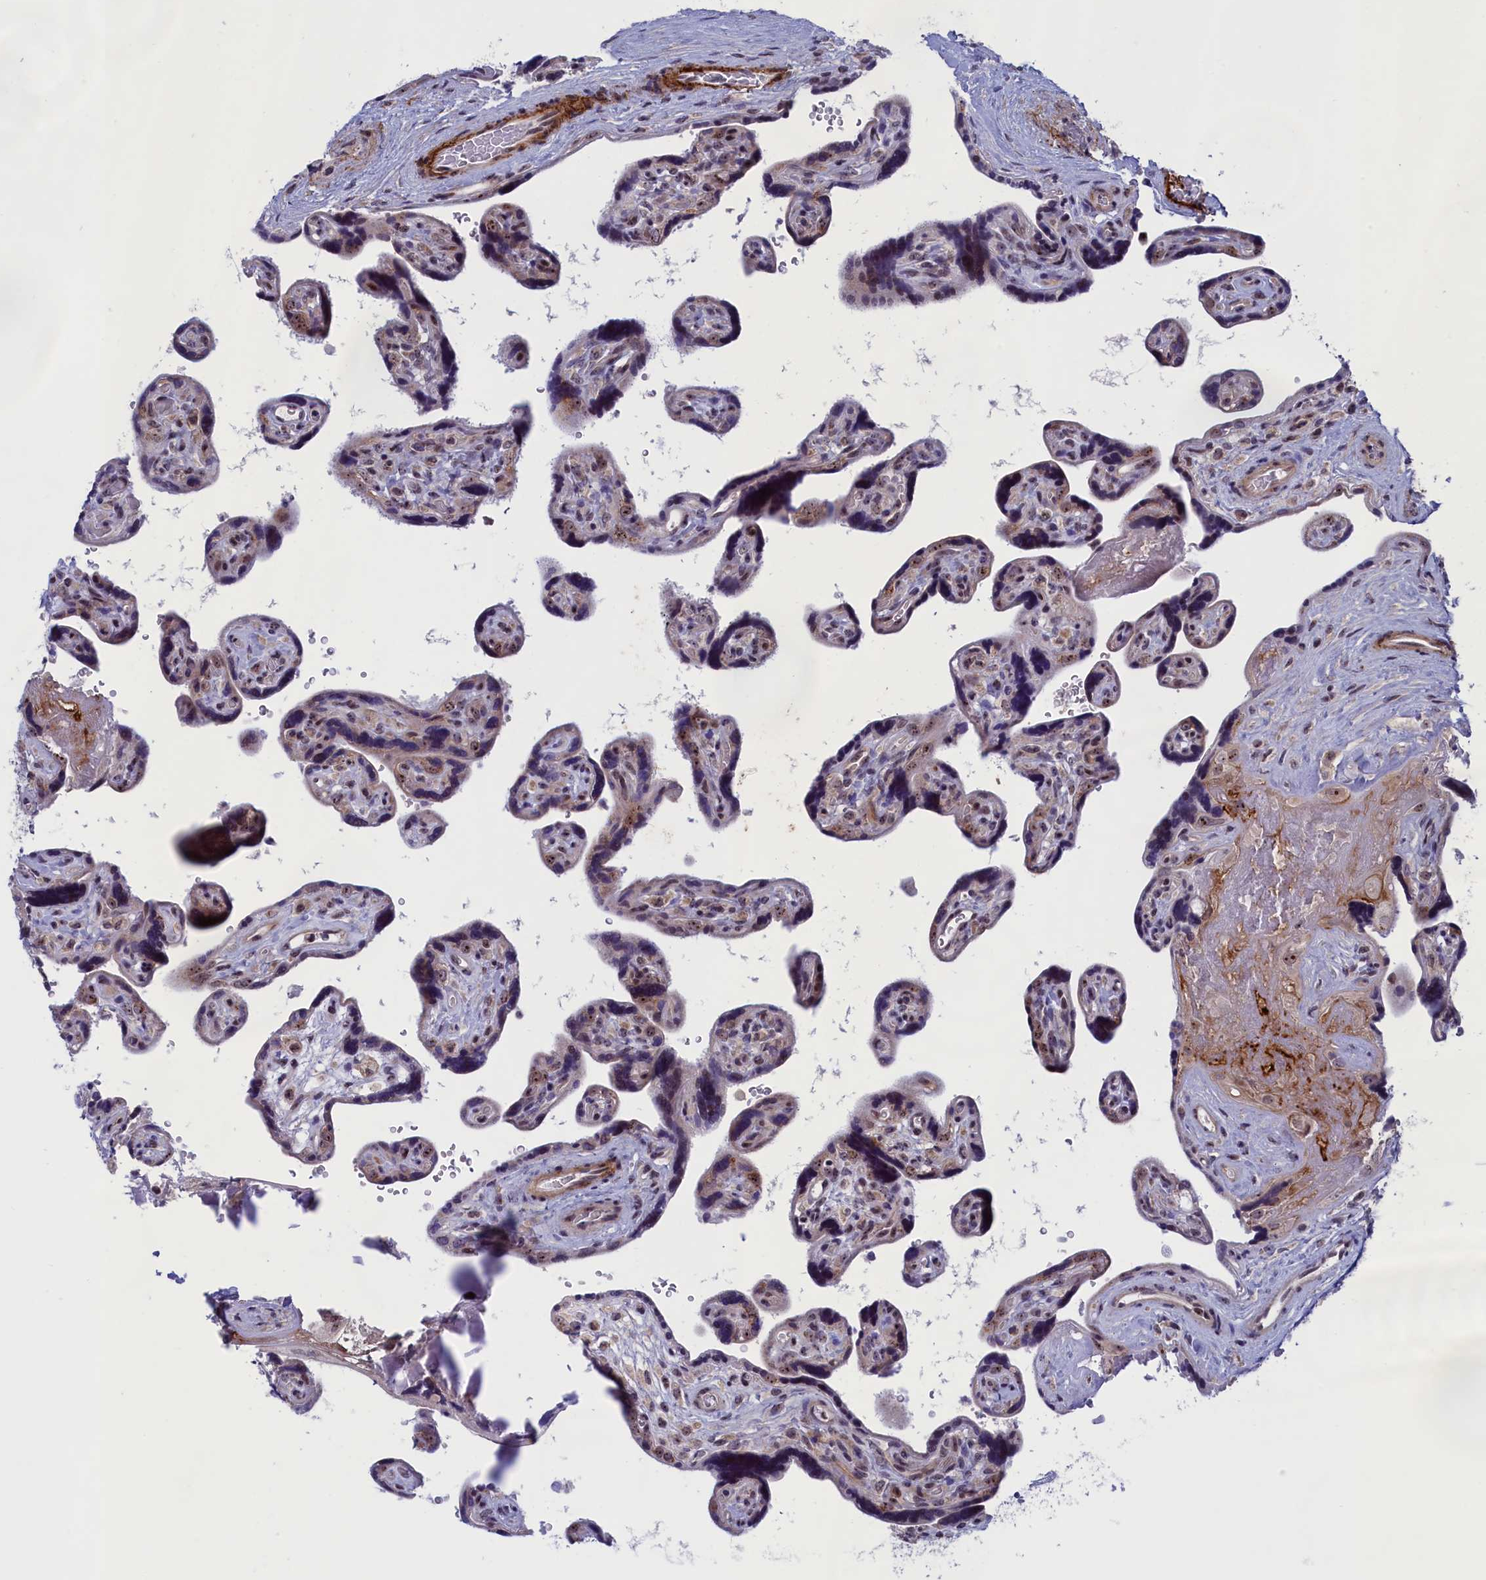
{"staining": {"intensity": "moderate", "quantity": "25%-75%", "location": "nuclear"}, "tissue": "placenta", "cell_type": "Trophoblastic cells", "image_type": "normal", "snomed": [{"axis": "morphology", "description": "Normal tissue, NOS"}, {"axis": "topography", "description": "Placenta"}], "caption": "Human placenta stained for a protein (brown) exhibits moderate nuclear positive positivity in approximately 25%-75% of trophoblastic cells.", "gene": "PPAN", "patient": {"sex": "female", "age": 39}}